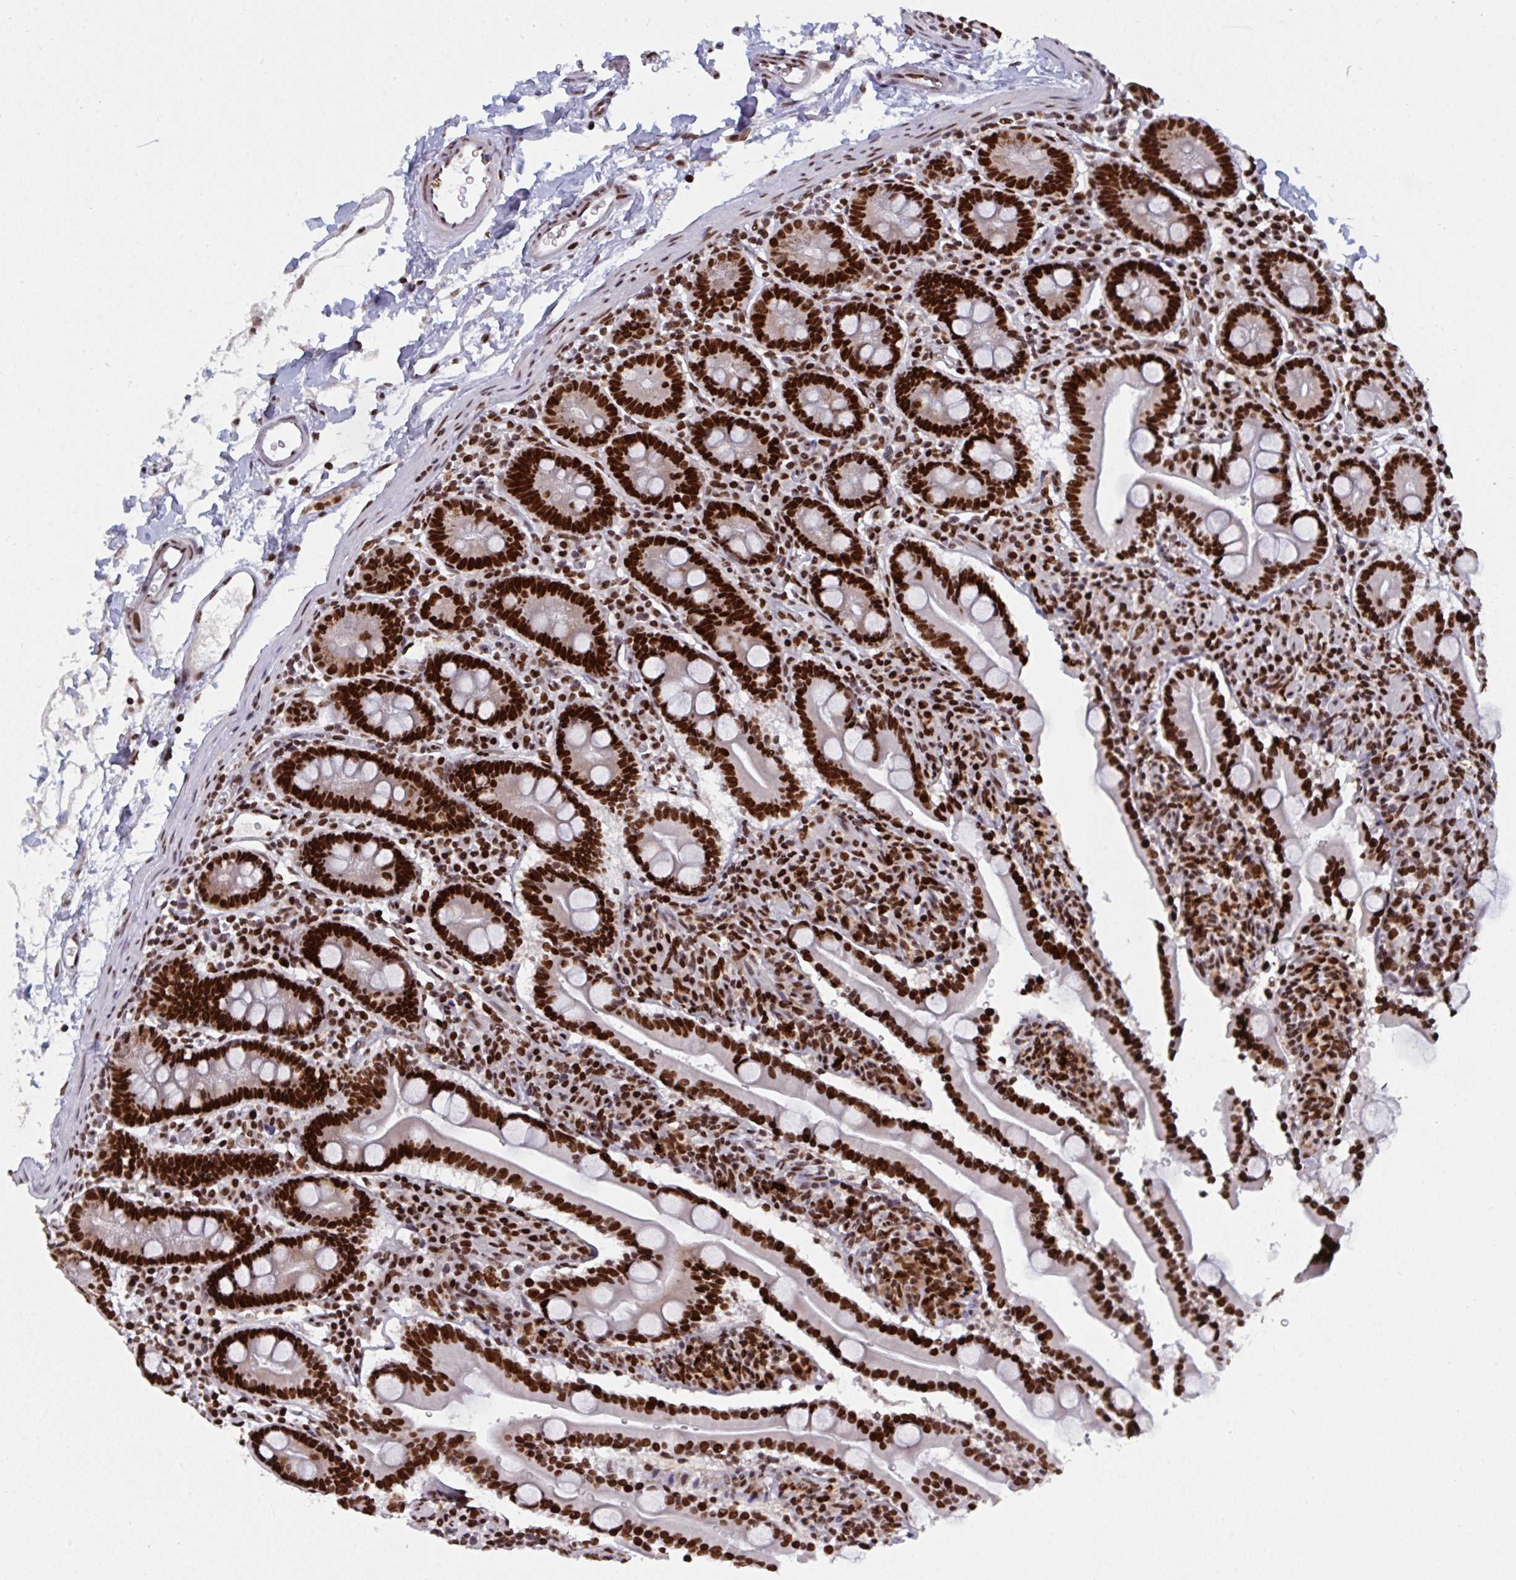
{"staining": {"intensity": "strong", "quantity": ">75%", "location": "nuclear"}, "tissue": "duodenum", "cell_type": "Glandular cells", "image_type": "normal", "snomed": [{"axis": "morphology", "description": "Normal tissue, NOS"}, {"axis": "topography", "description": "Duodenum"}], "caption": "Immunohistochemical staining of benign duodenum exhibits >75% levels of strong nuclear protein staining in about >75% of glandular cells.", "gene": "ZNF607", "patient": {"sex": "male", "age": 35}}